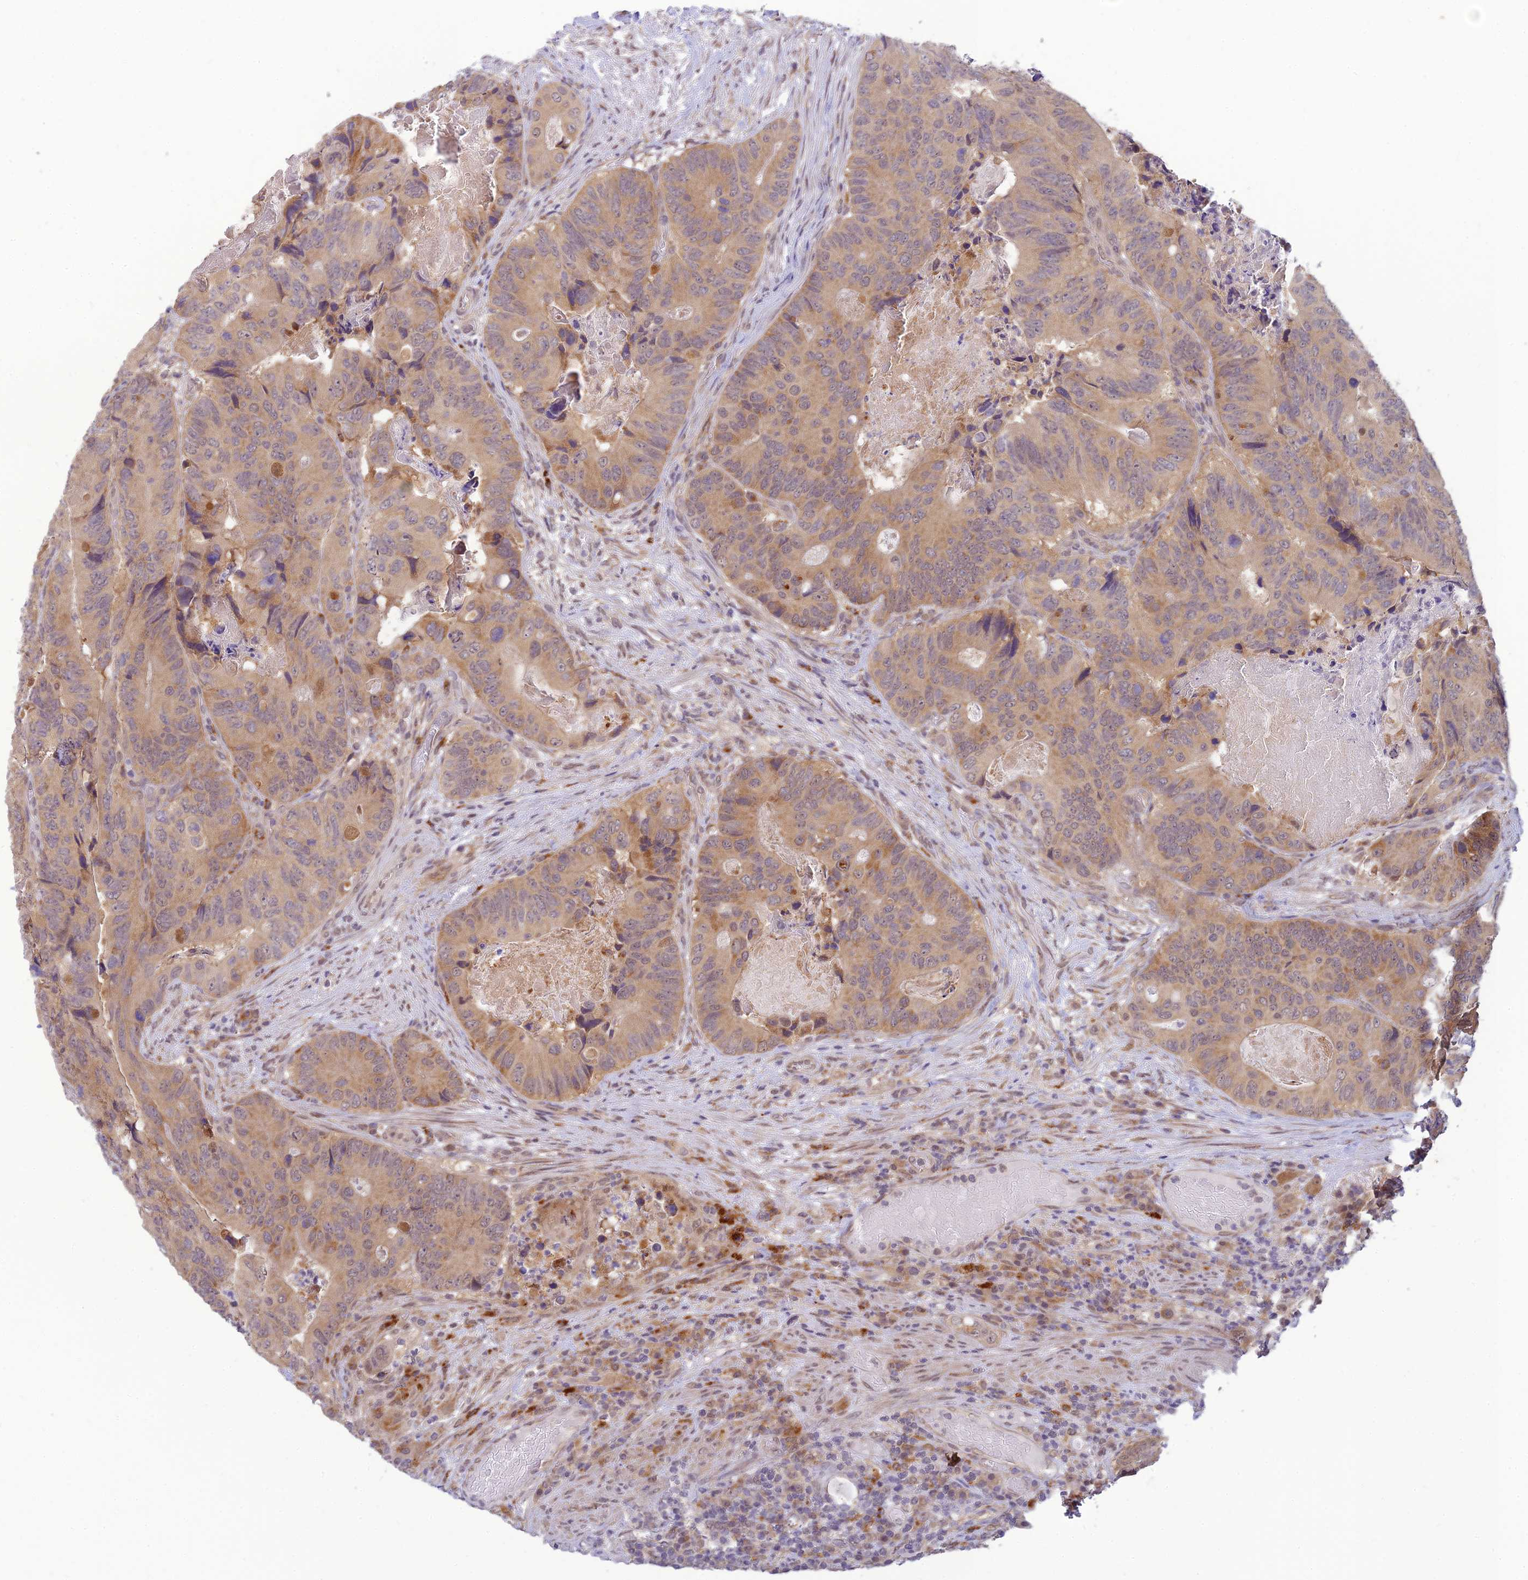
{"staining": {"intensity": "moderate", "quantity": "<25%", "location": "cytoplasmic/membranous"}, "tissue": "colorectal cancer", "cell_type": "Tumor cells", "image_type": "cancer", "snomed": [{"axis": "morphology", "description": "Adenocarcinoma, NOS"}, {"axis": "topography", "description": "Colon"}], "caption": "This micrograph reveals colorectal cancer stained with immunohistochemistry to label a protein in brown. The cytoplasmic/membranous of tumor cells show moderate positivity for the protein. Nuclei are counter-stained blue.", "gene": "SKIC8", "patient": {"sex": "male", "age": 84}}